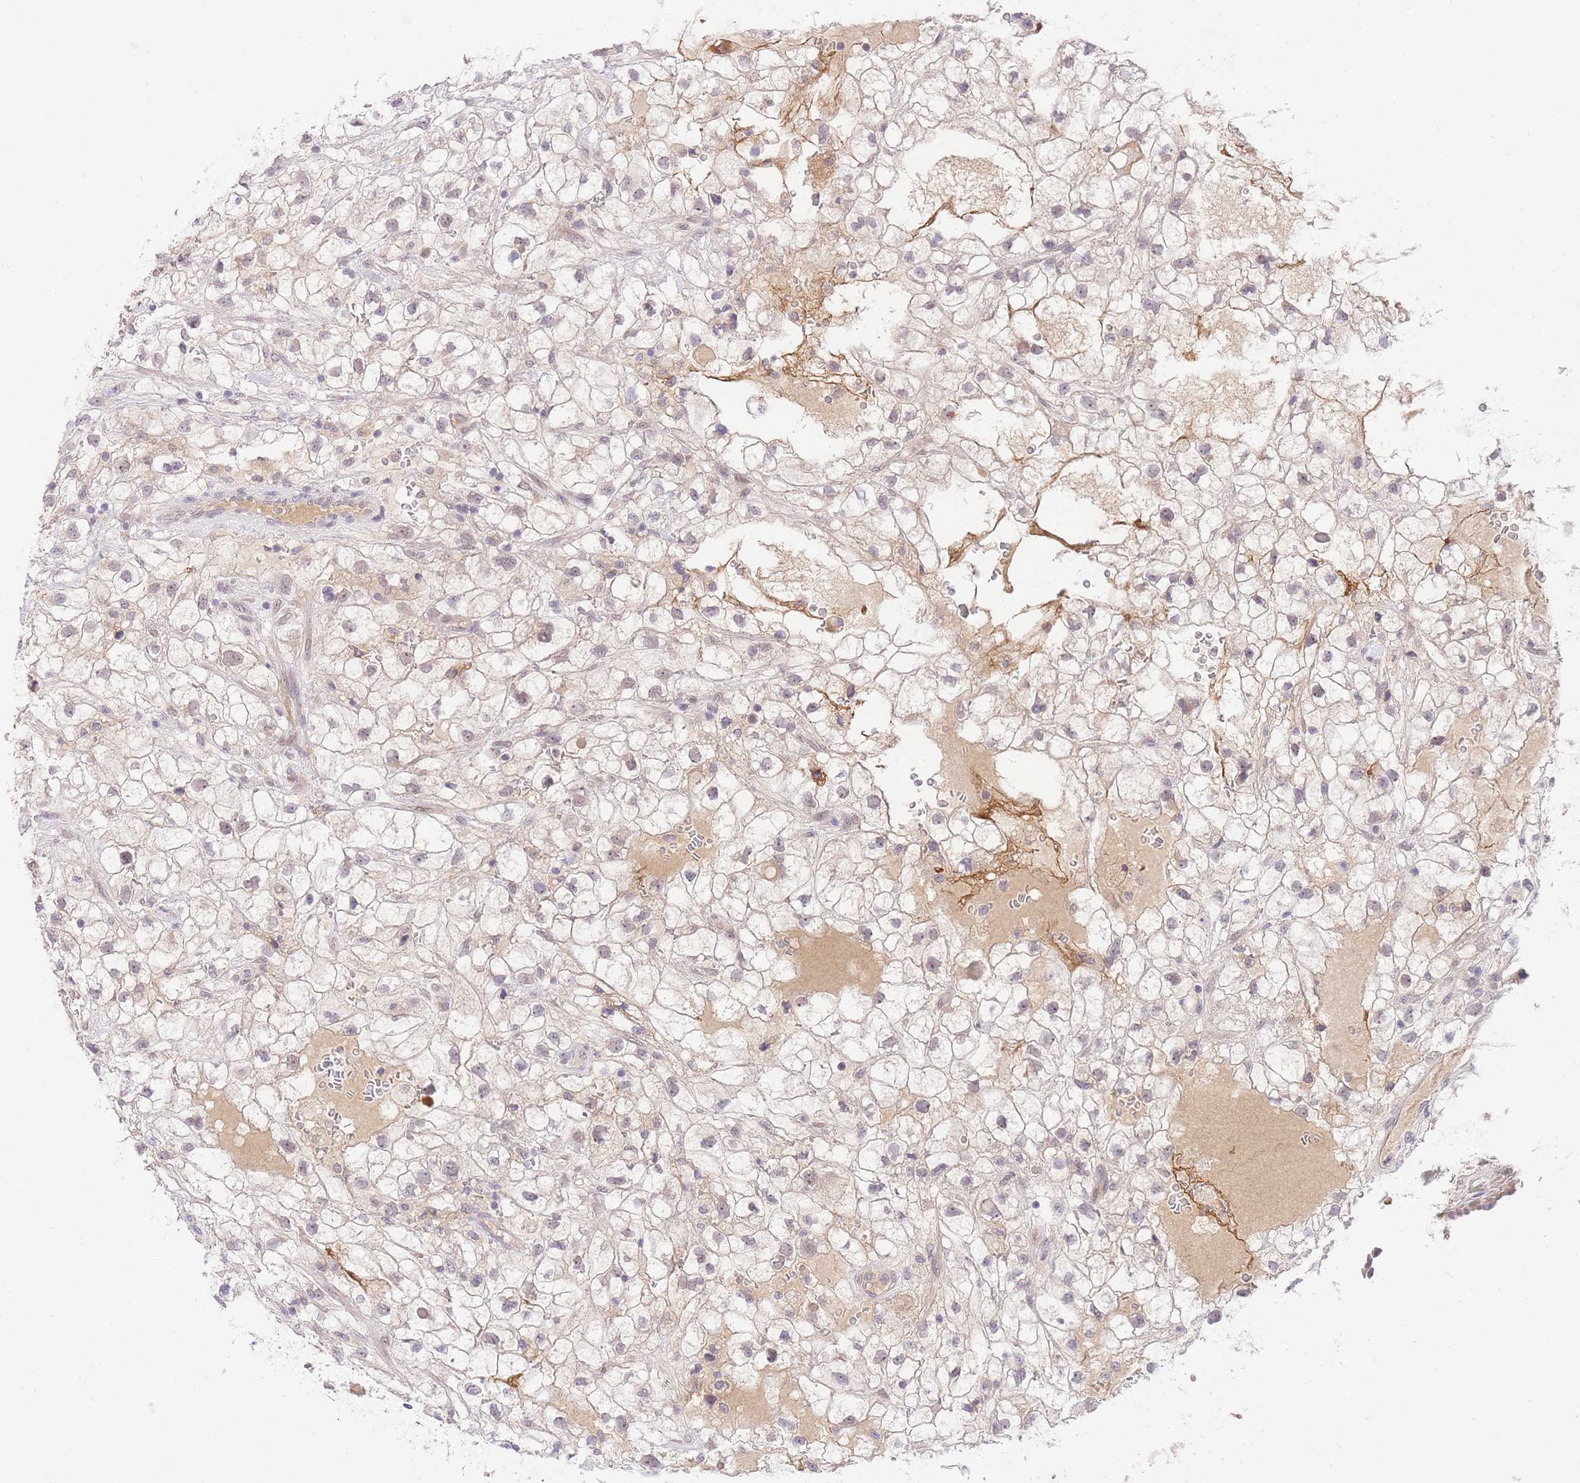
{"staining": {"intensity": "negative", "quantity": "none", "location": "none"}, "tissue": "renal cancer", "cell_type": "Tumor cells", "image_type": "cancer", "snomed": [{"axis": "morphology", "description": "Adenocarcinoma, NOS"}, {"axis": "topography", "description": "Kidney"}], "caption": "Protein analysis of adenocarcinoma (renal) shows no significant expression in tumor cells.", "gene": "SLC25A33", "patient": {"sex": "male", "age": 59}}